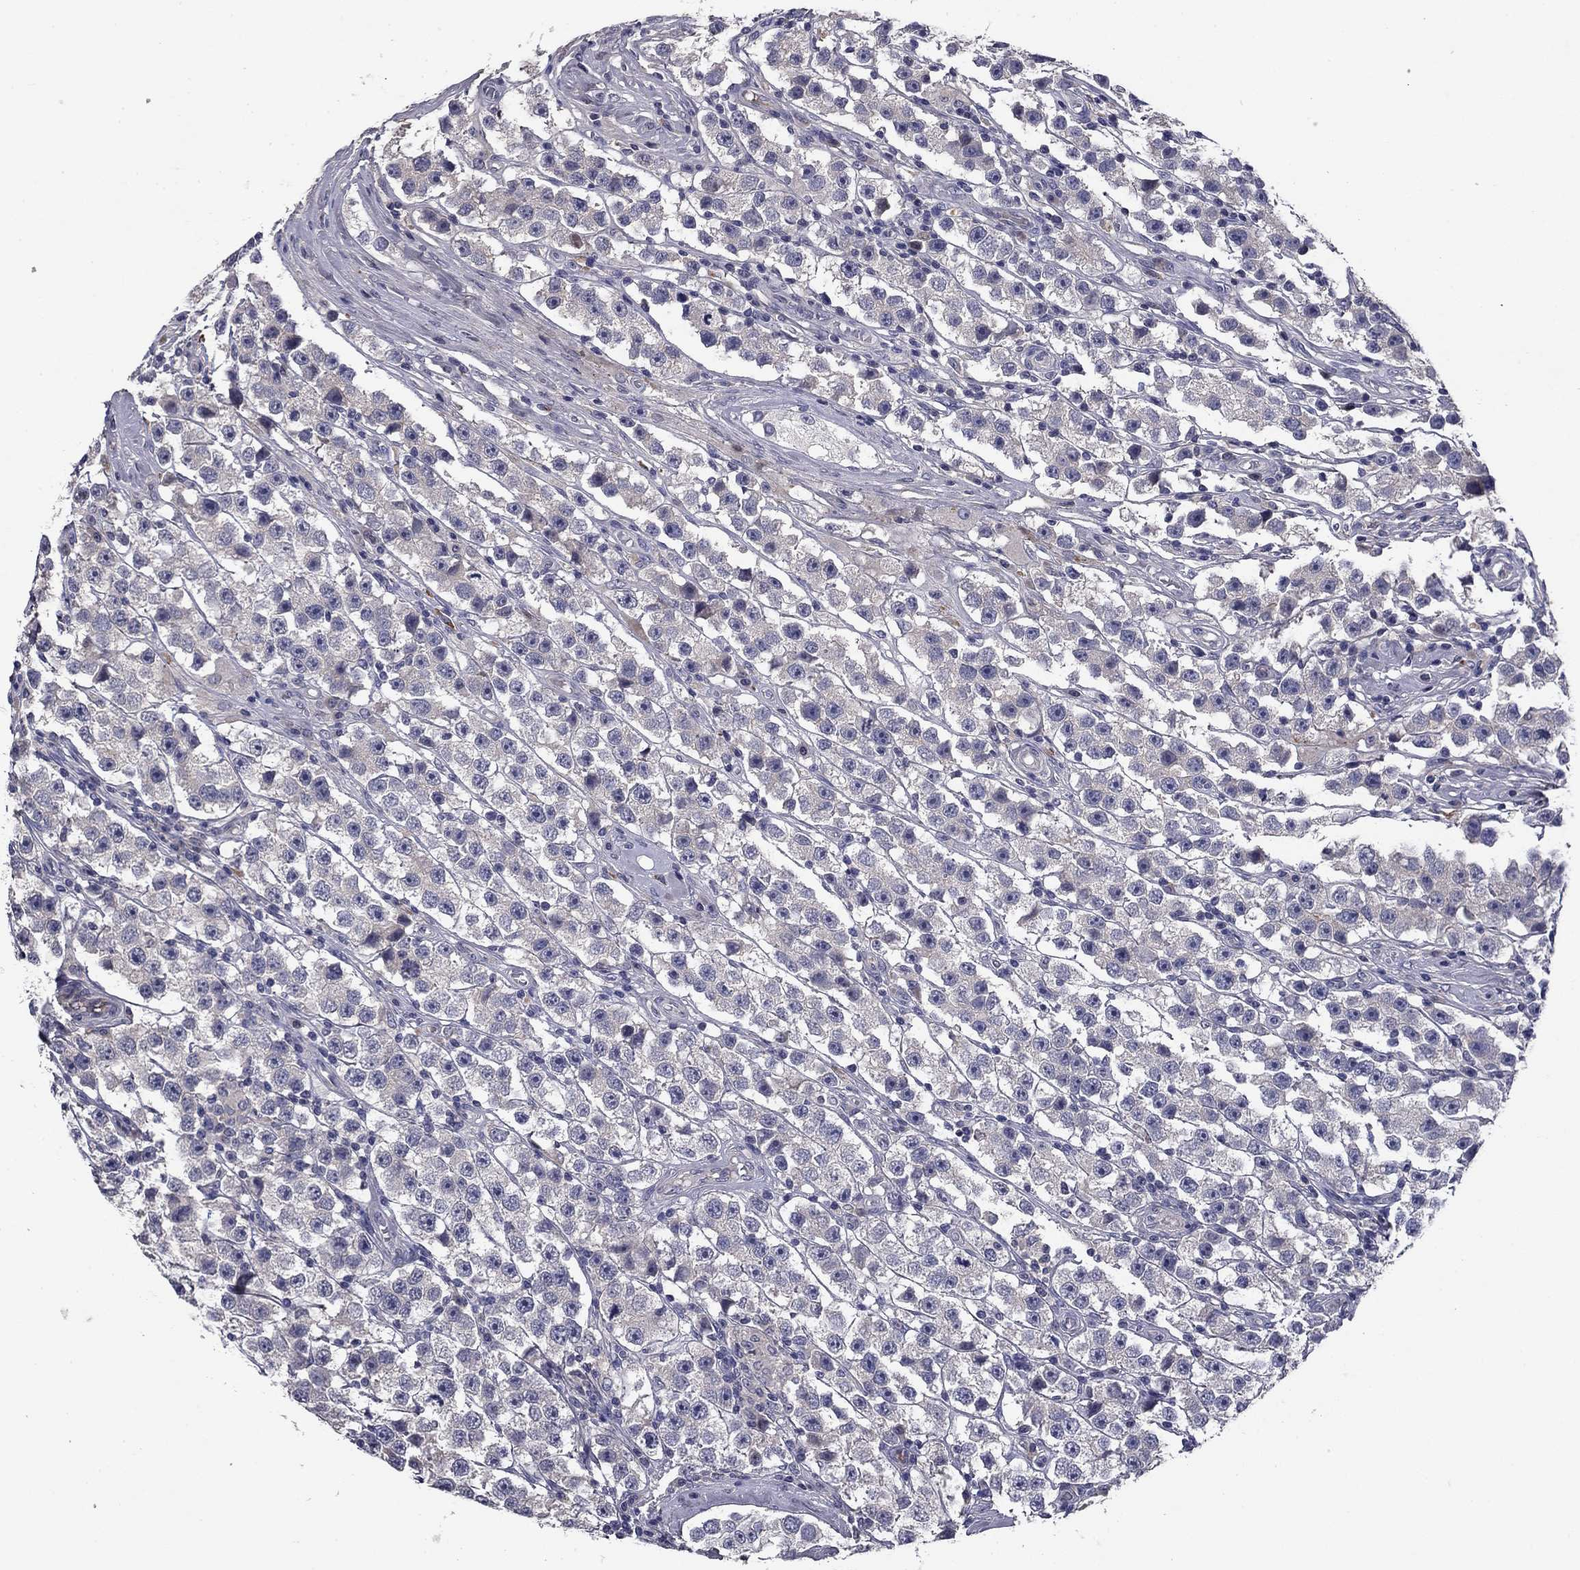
{"staining": {"intensity": "negative", "quantity": "none", "location": "none"}, "tissue": "testis cancer", "cell_type": "Tumor cells", "image_type": "cancer", "snomed": [{"axis": "morphology", "description": "Seminoma, NOS"}, {"axis": "topography", "description": "Testis"}], "caption": "Photomicrograph shows no protein expression in tumor cells of testis cancer (seminoma) tissue.", "gene": "COL2A1", "patient": {"sex": "male", "age": 45}}